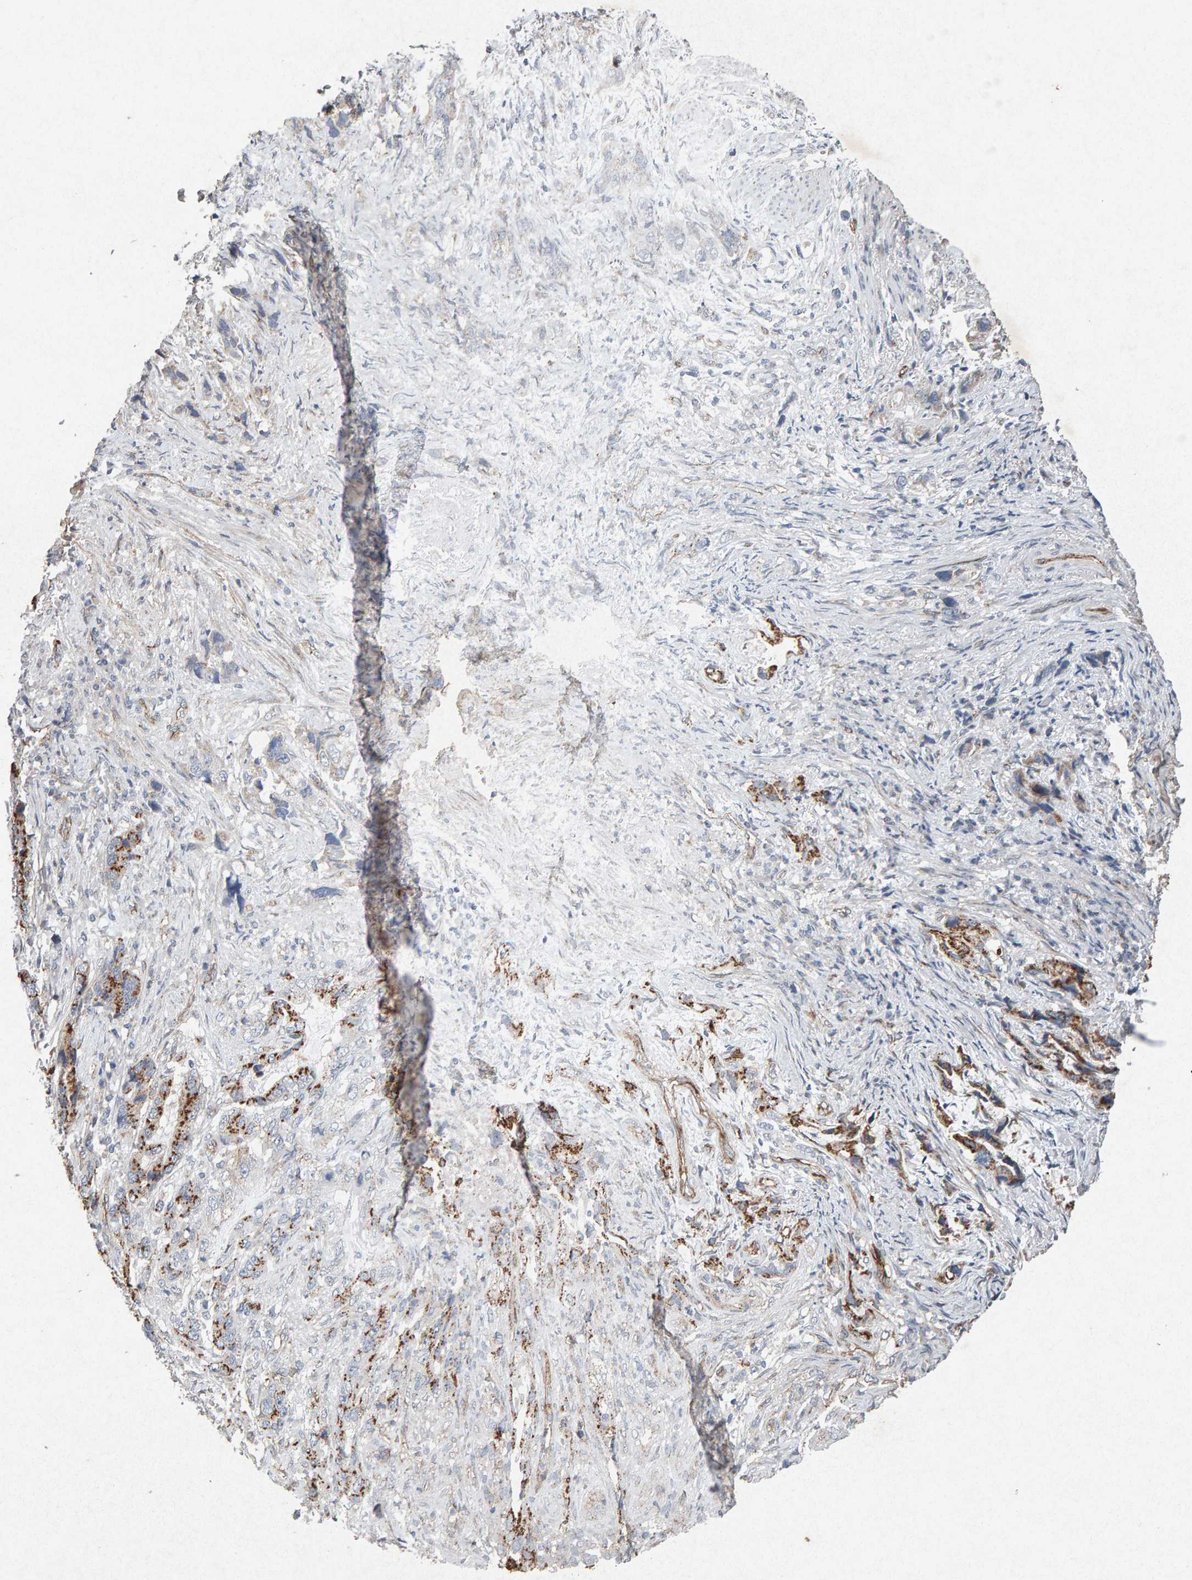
{"staining": {"intensity": "moderate", "quantity": ">75%", "location": "cytoplasmic/membranous"}, "tissue": "stomach cancer", "cell_type": "Tumor cells", "image_type": "cancer", "snomed": [{"axis": "morphology", "description": "Adenocarcinoma, NOS"}, {"axis": "topography", "description": "Stomach, lower"}], "caption": "An image of human stomach cancer (adenocarcinoma) stained for a protein exhibits moderate cytoplasmic/membranous brown staining in tumor cells.", "gene": "PTPRM", "patient": {"sex": "female", "age": 93}}